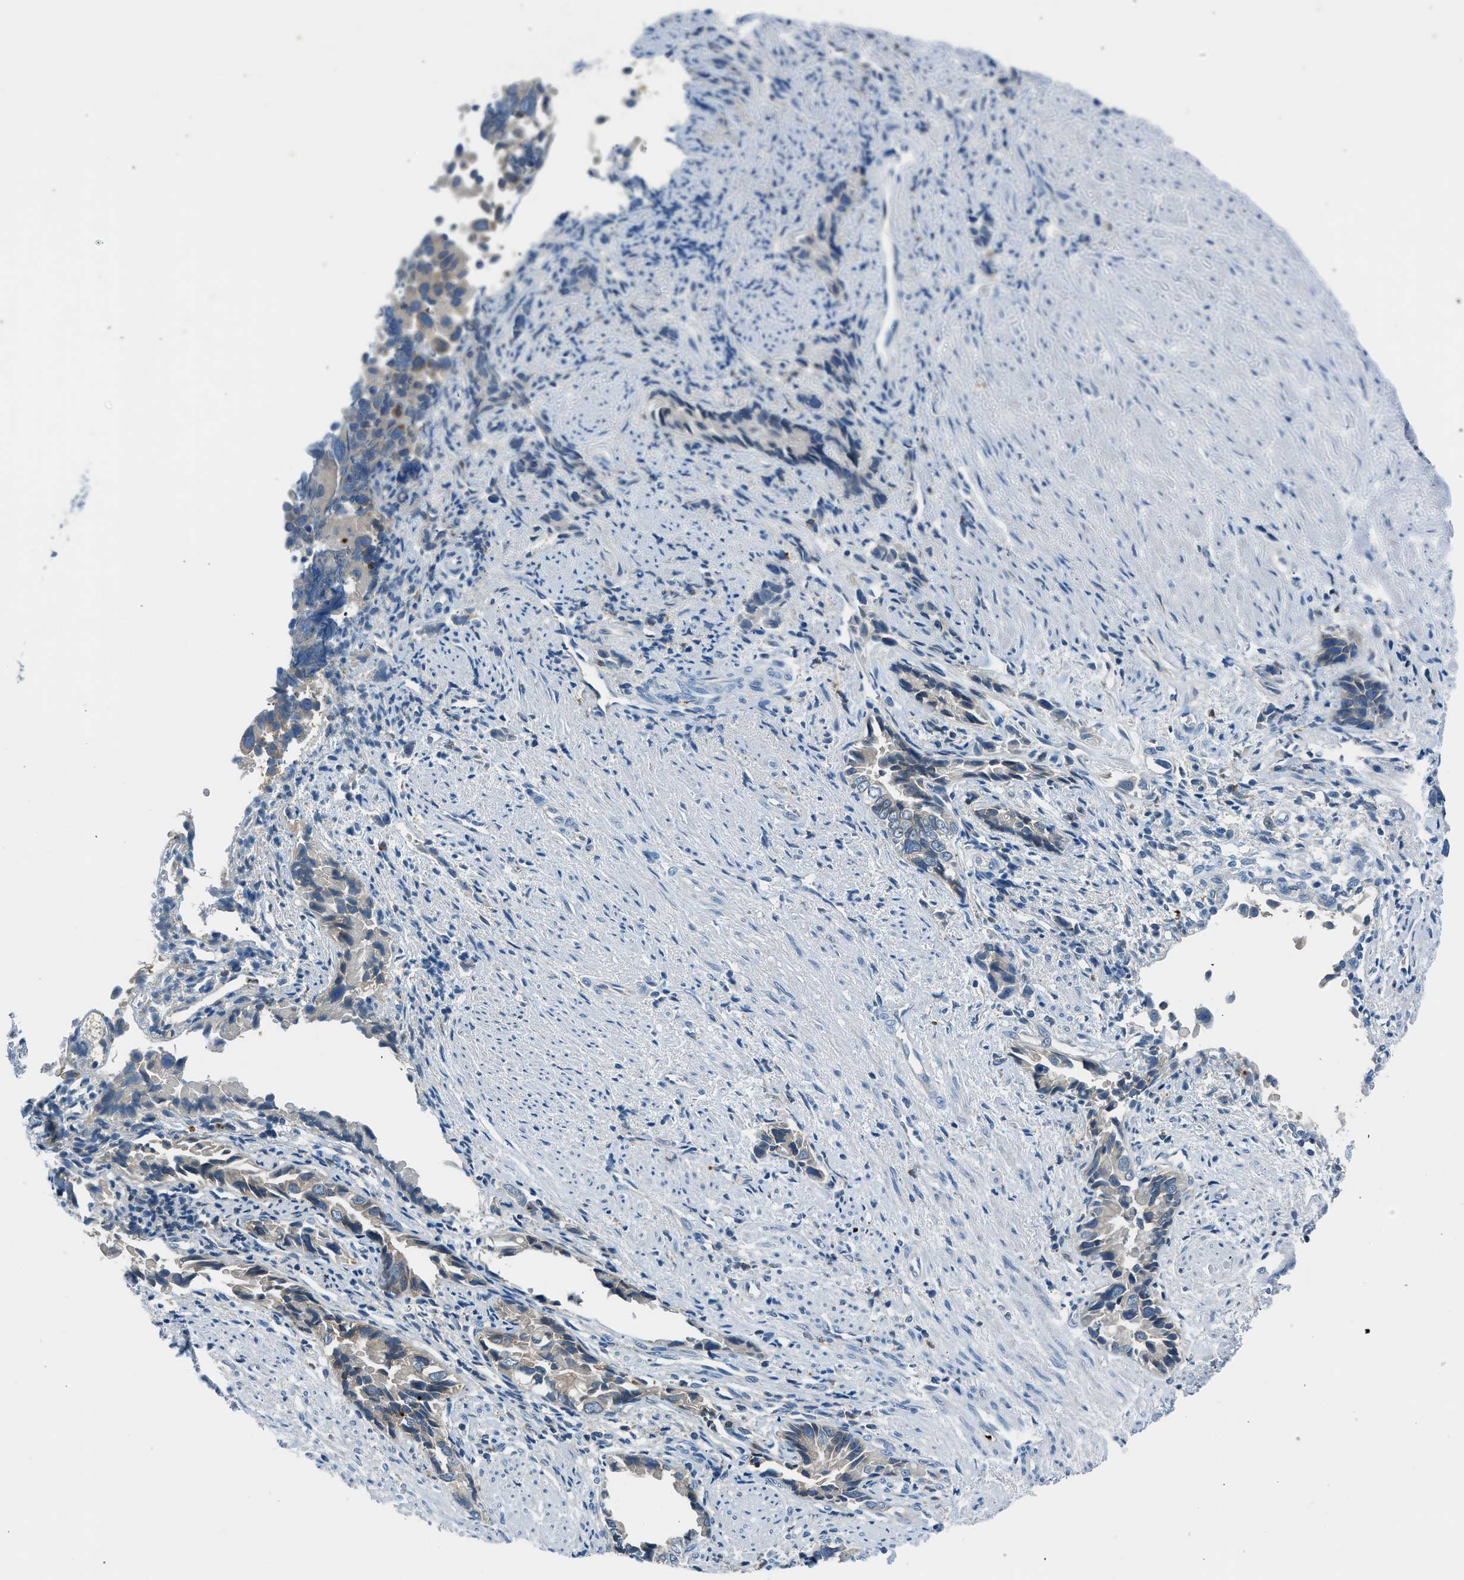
{"staining": {"intensity": "weak", "quantity": "<25%", "location": "cytoplasmic/membranous"}, "tissue": "liver cancer", "cell_type": "Tumor cells", "image_type": "cancer", "snomed": [{"axis": "morphology", "description": "Cholangiocarcinoma"}, {"axis": "topography", "description": "Liver"}], "caption": "A photomicrograph of human liver cholangiocarcinoma is negative for staining in tumor cells.", "gene": "BMP1", "patient": {"sex": "female", "age": 79}}